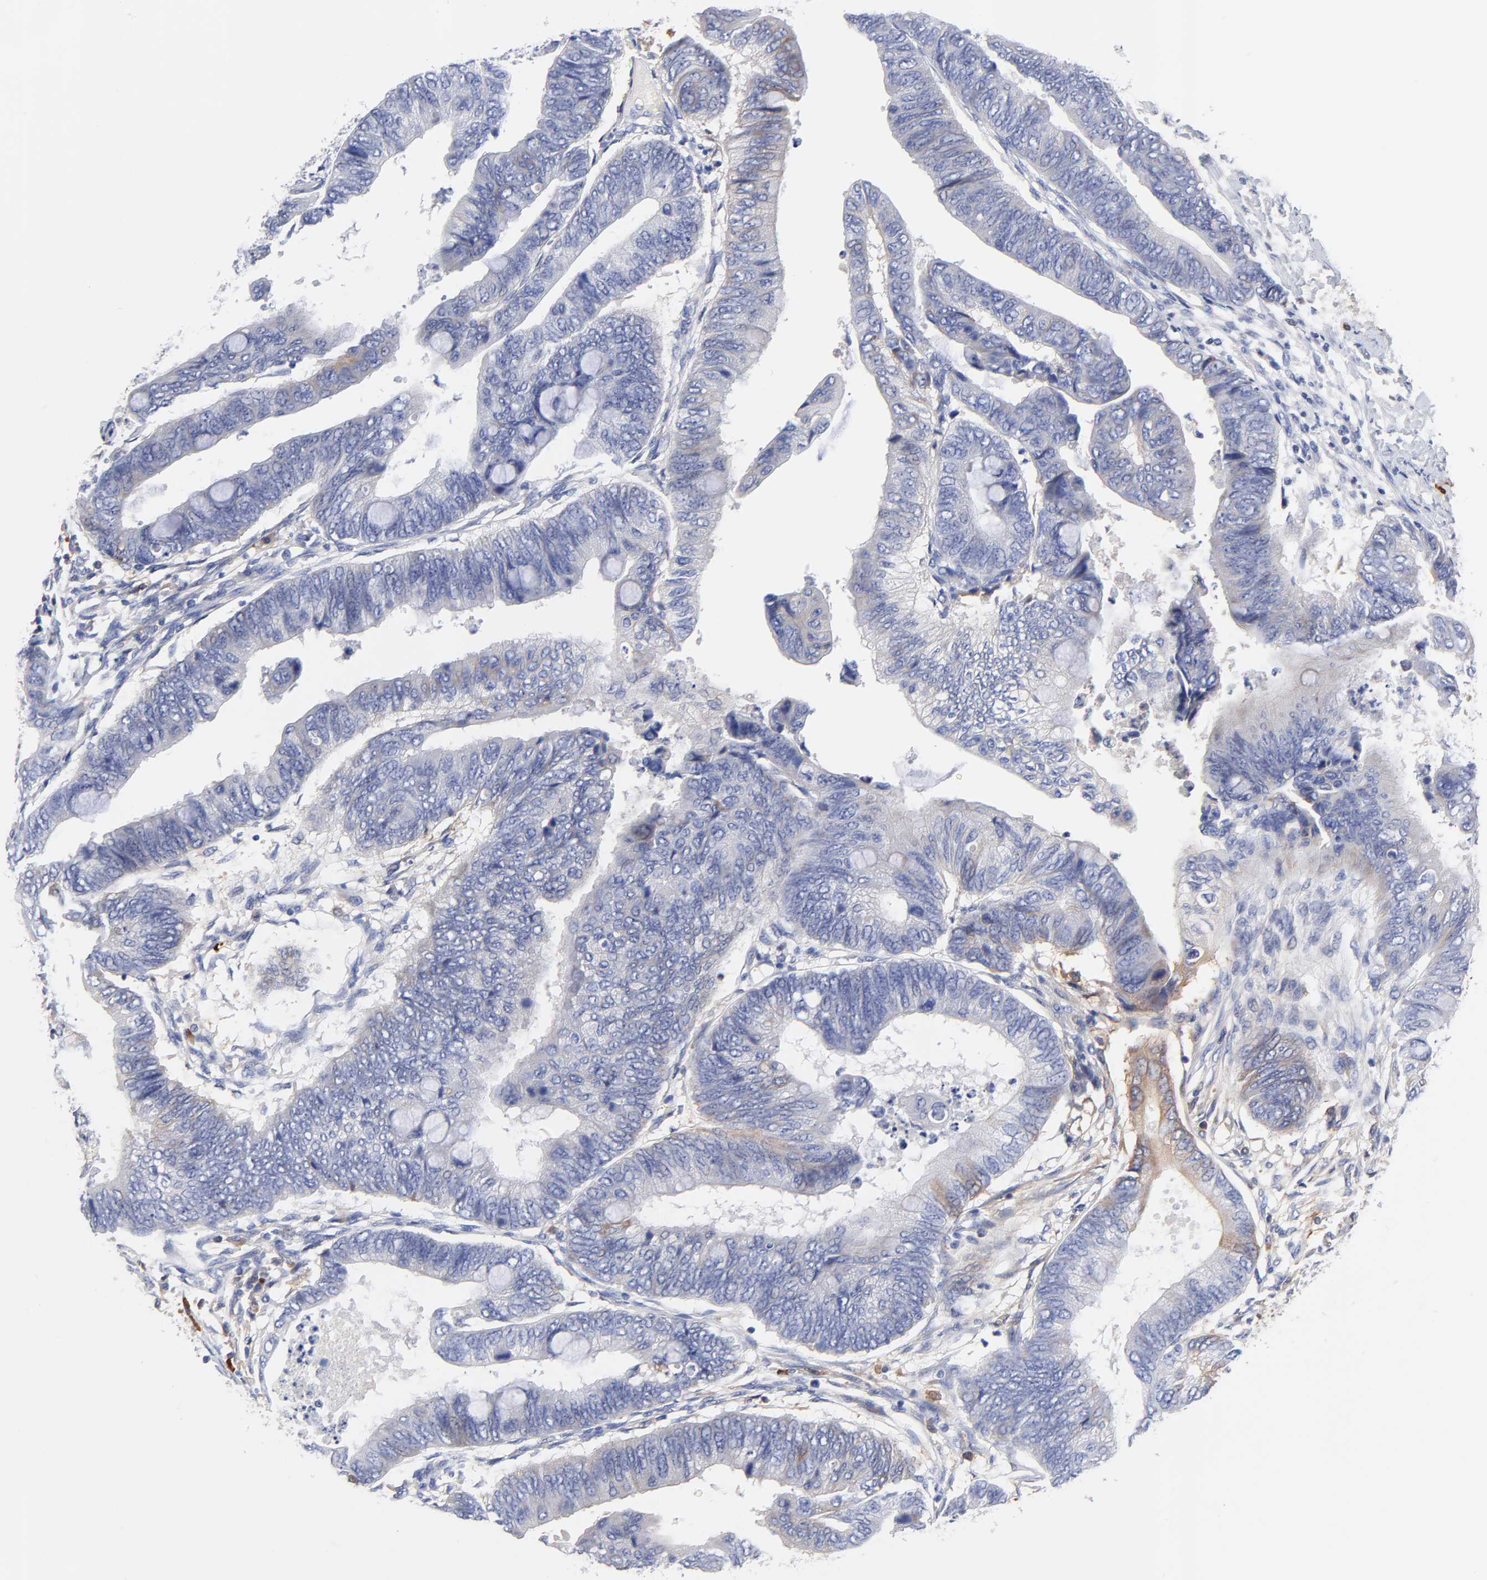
{"staining": {"intensity": "weak", "quantity": "<25%", "location": "cytoplasmic/membranous"}, "tissue": "colorectal cancer", "cell_type": "Tumor cells", "image_type": "cancer", "snomed": [{"axis": "morphology", "description": "Normal tissue, NOS"}, {"axis": "morphology", "description": "Adenocarcinoma, NOS"}, {"axis": "topography", "description": "Rectum"}, {"axis": "topography", "description": "Peripheral nerve tissue"}], "caption": "There is no significant staining in tumor cells of colorectal cancer (adenocarcinoma).", "gene": "IGLV3-10", "patient": {"sex": "male", "age": 92}}